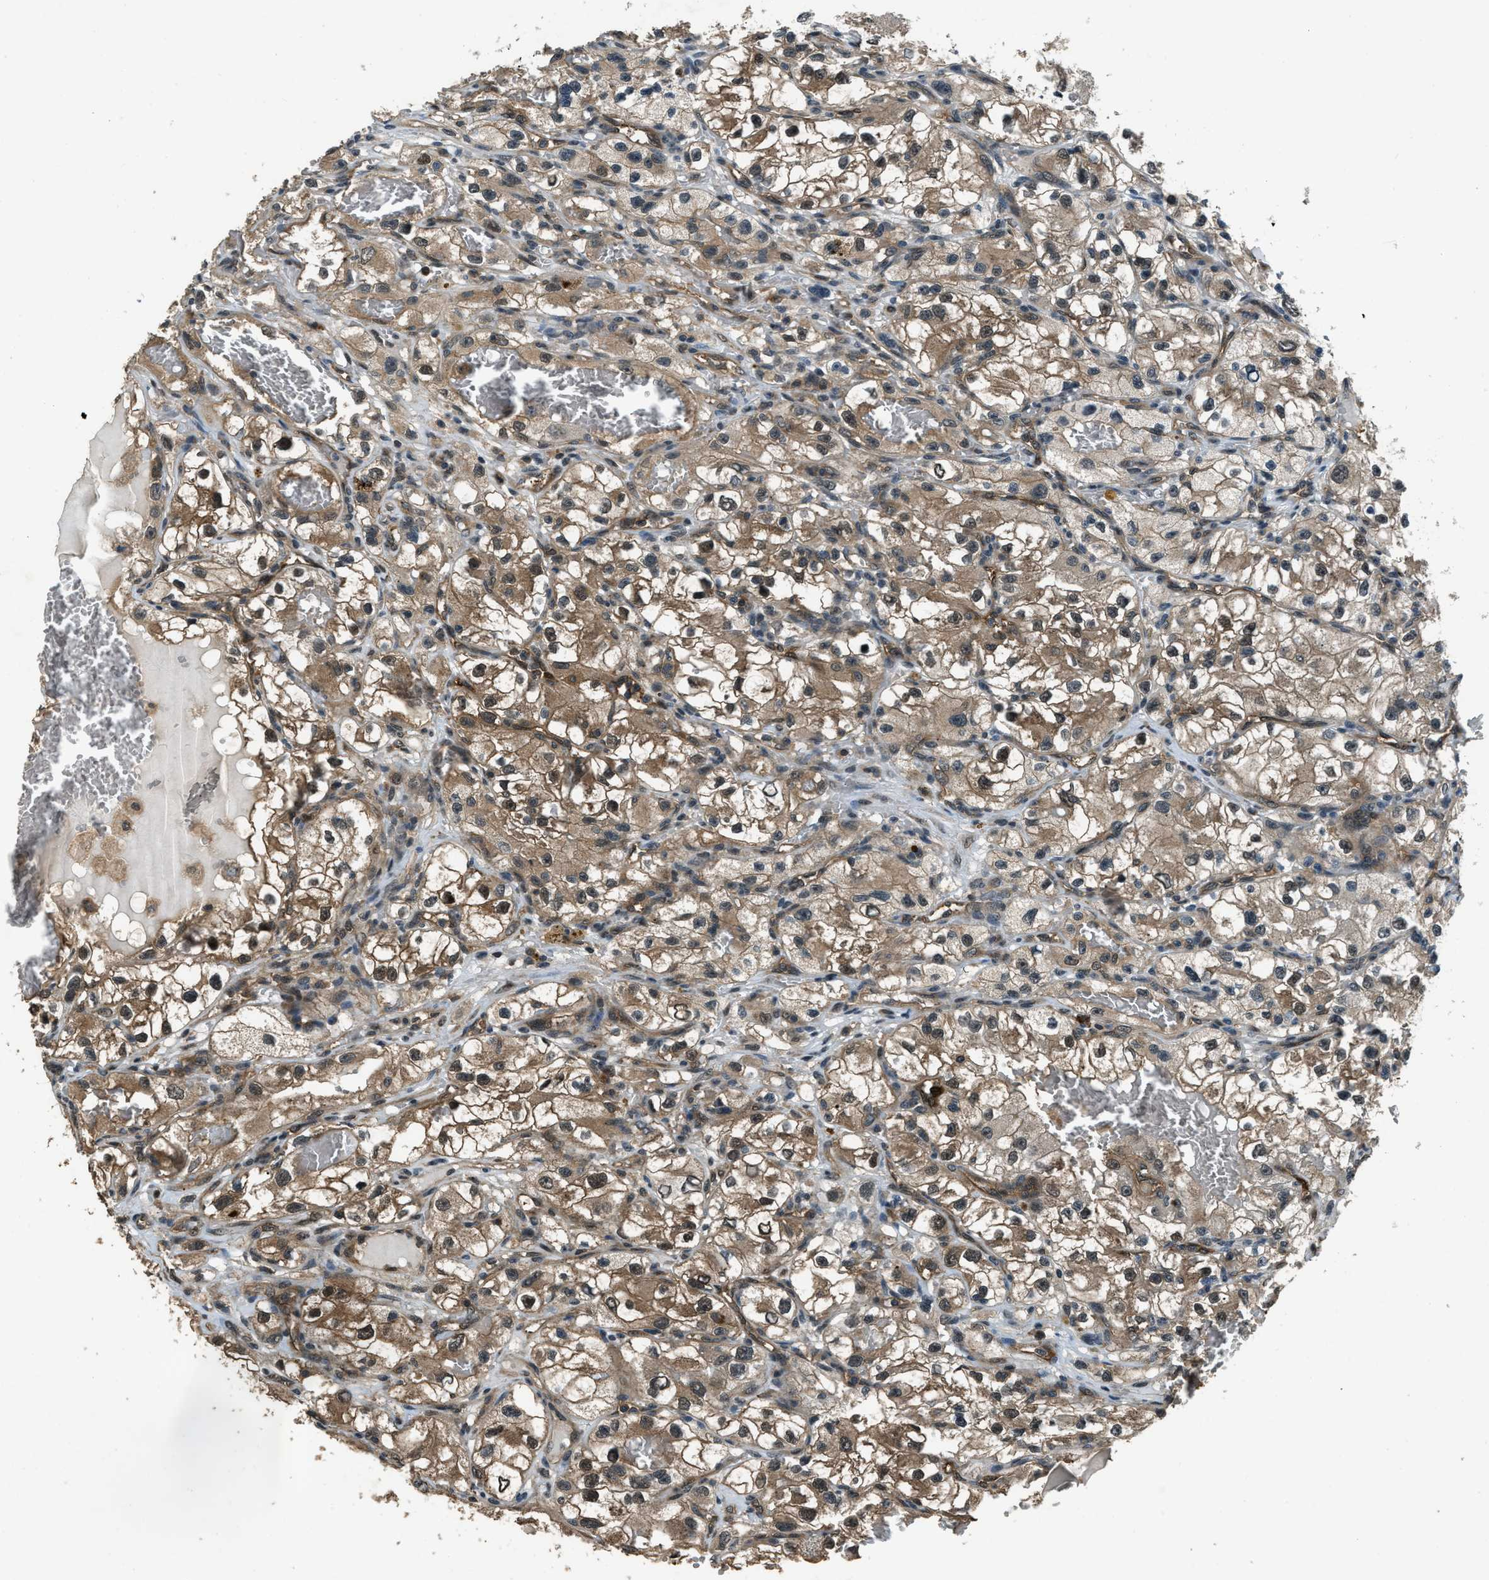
{"staining": {"intensity": "moderate", "quantity": "25%-75%", "location": "cytoplasmic/membranous,nuclear"}, "tissue": "renal cancer", "cell_type": "Tumor cells", "image_type": "cancer", "snomed": [{"axis": "morphology", "description": "Adenocarcinoma, NOS"}, {"axis": "topography", "description": "Kidney"}], "caption": "Renal cancer stained for a protein (brown) displays moderate cytoplasmic/membranous and nuclear positive expression in about 25%-75% of tumor cells.", "gene": "NUDCD3", "patient": {"sex": "female", "age": 57}}